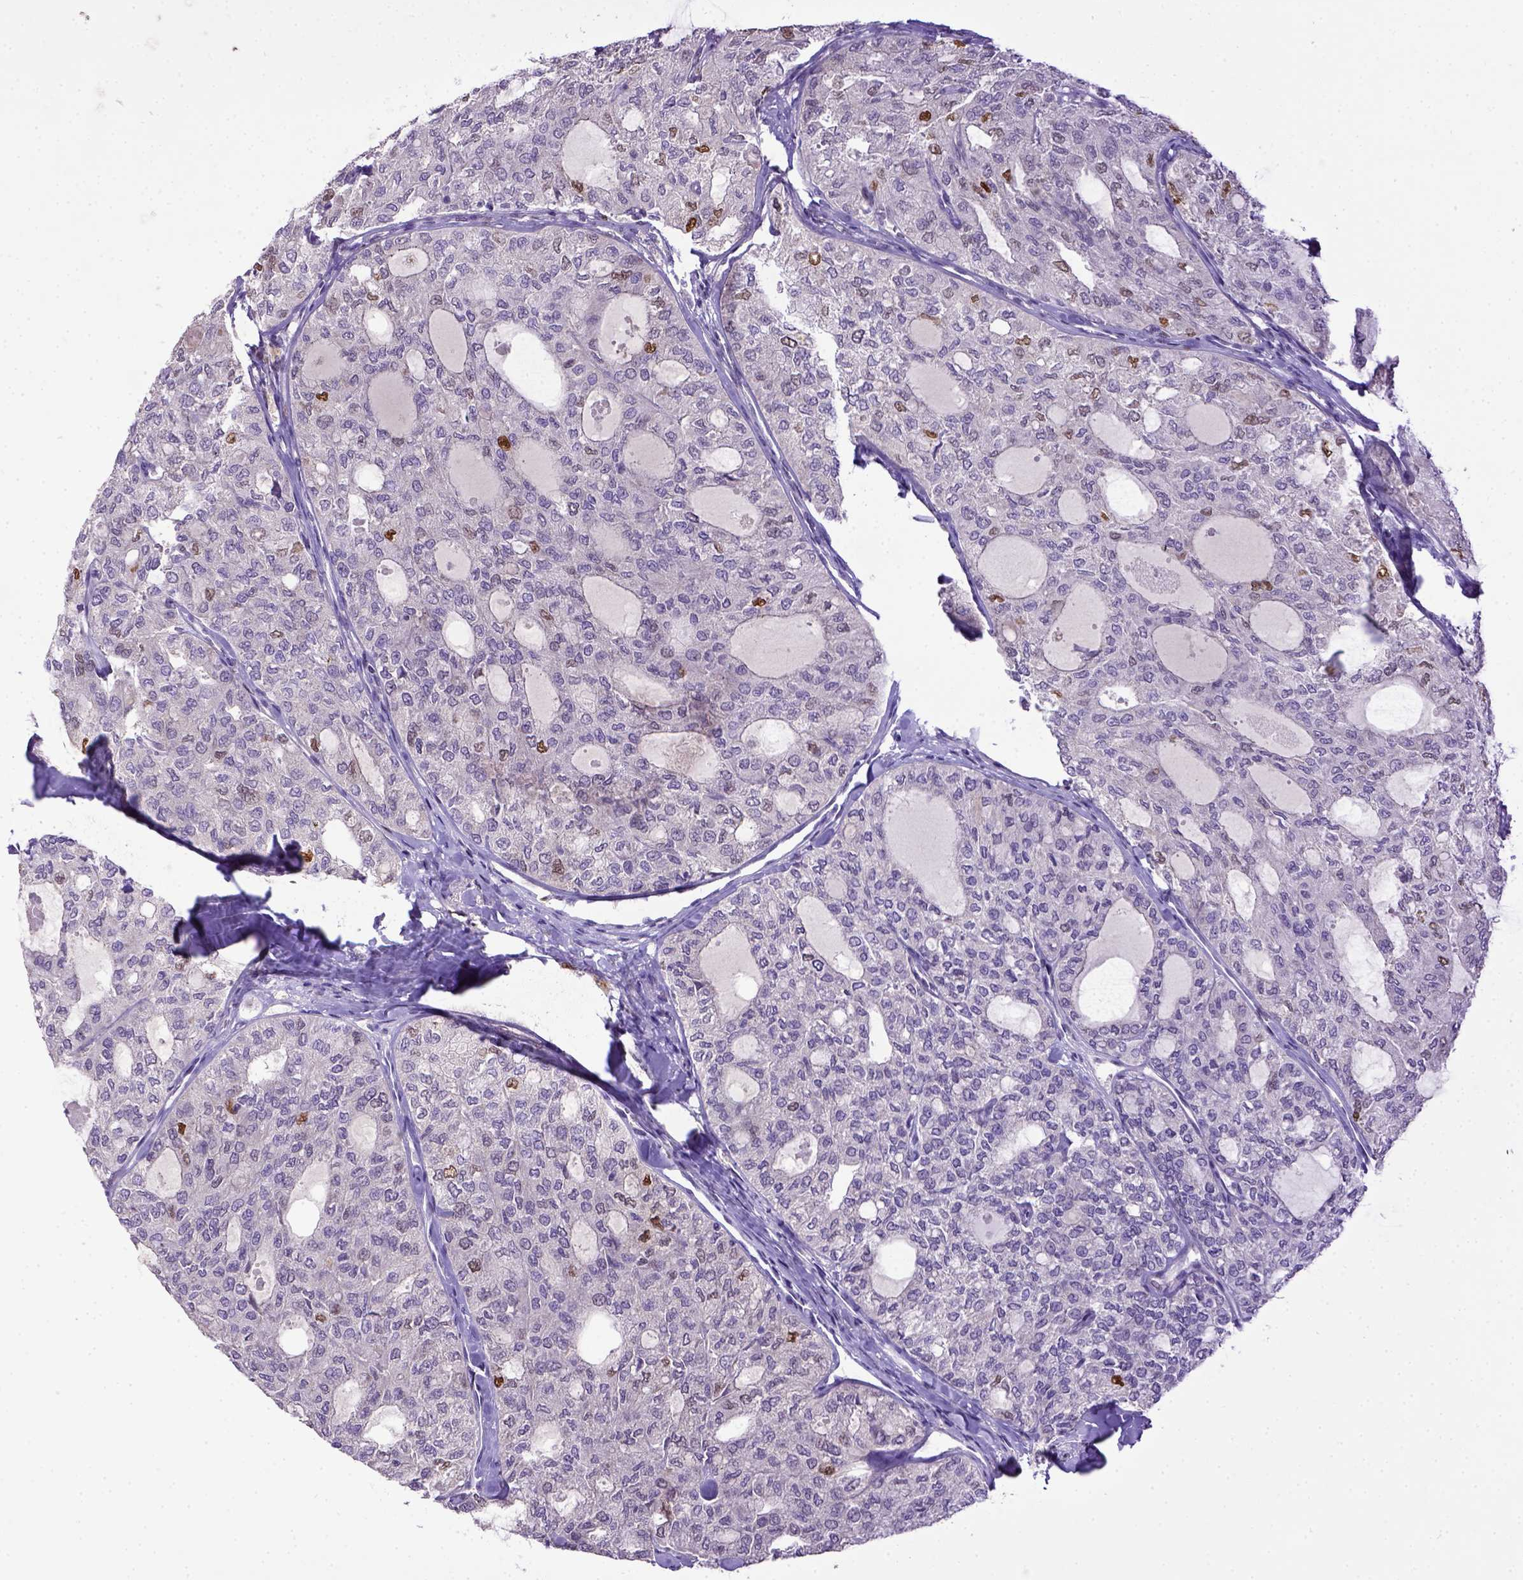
{"staining": {"intensity": "moderate", "quantity": "<25%", "location": "nuclear"}, "tissue": "thyroid cancer", "cell_type": "Tumor cells", "image_type": "cancer", "snomed": [{"axis": "morphology", "description": "Follicular adenoma carcinoma, NOS"}, {"axis": "topography", "description": "Thyroid gland"}], "caption": "Tumor cells demonstrate moderate nuclear staining in approximately <25% of cells in follicular adenoma carcinoma (thyroid).", "gene": "CDKN1A", "patient": {"sex": "male", "age": 75}}